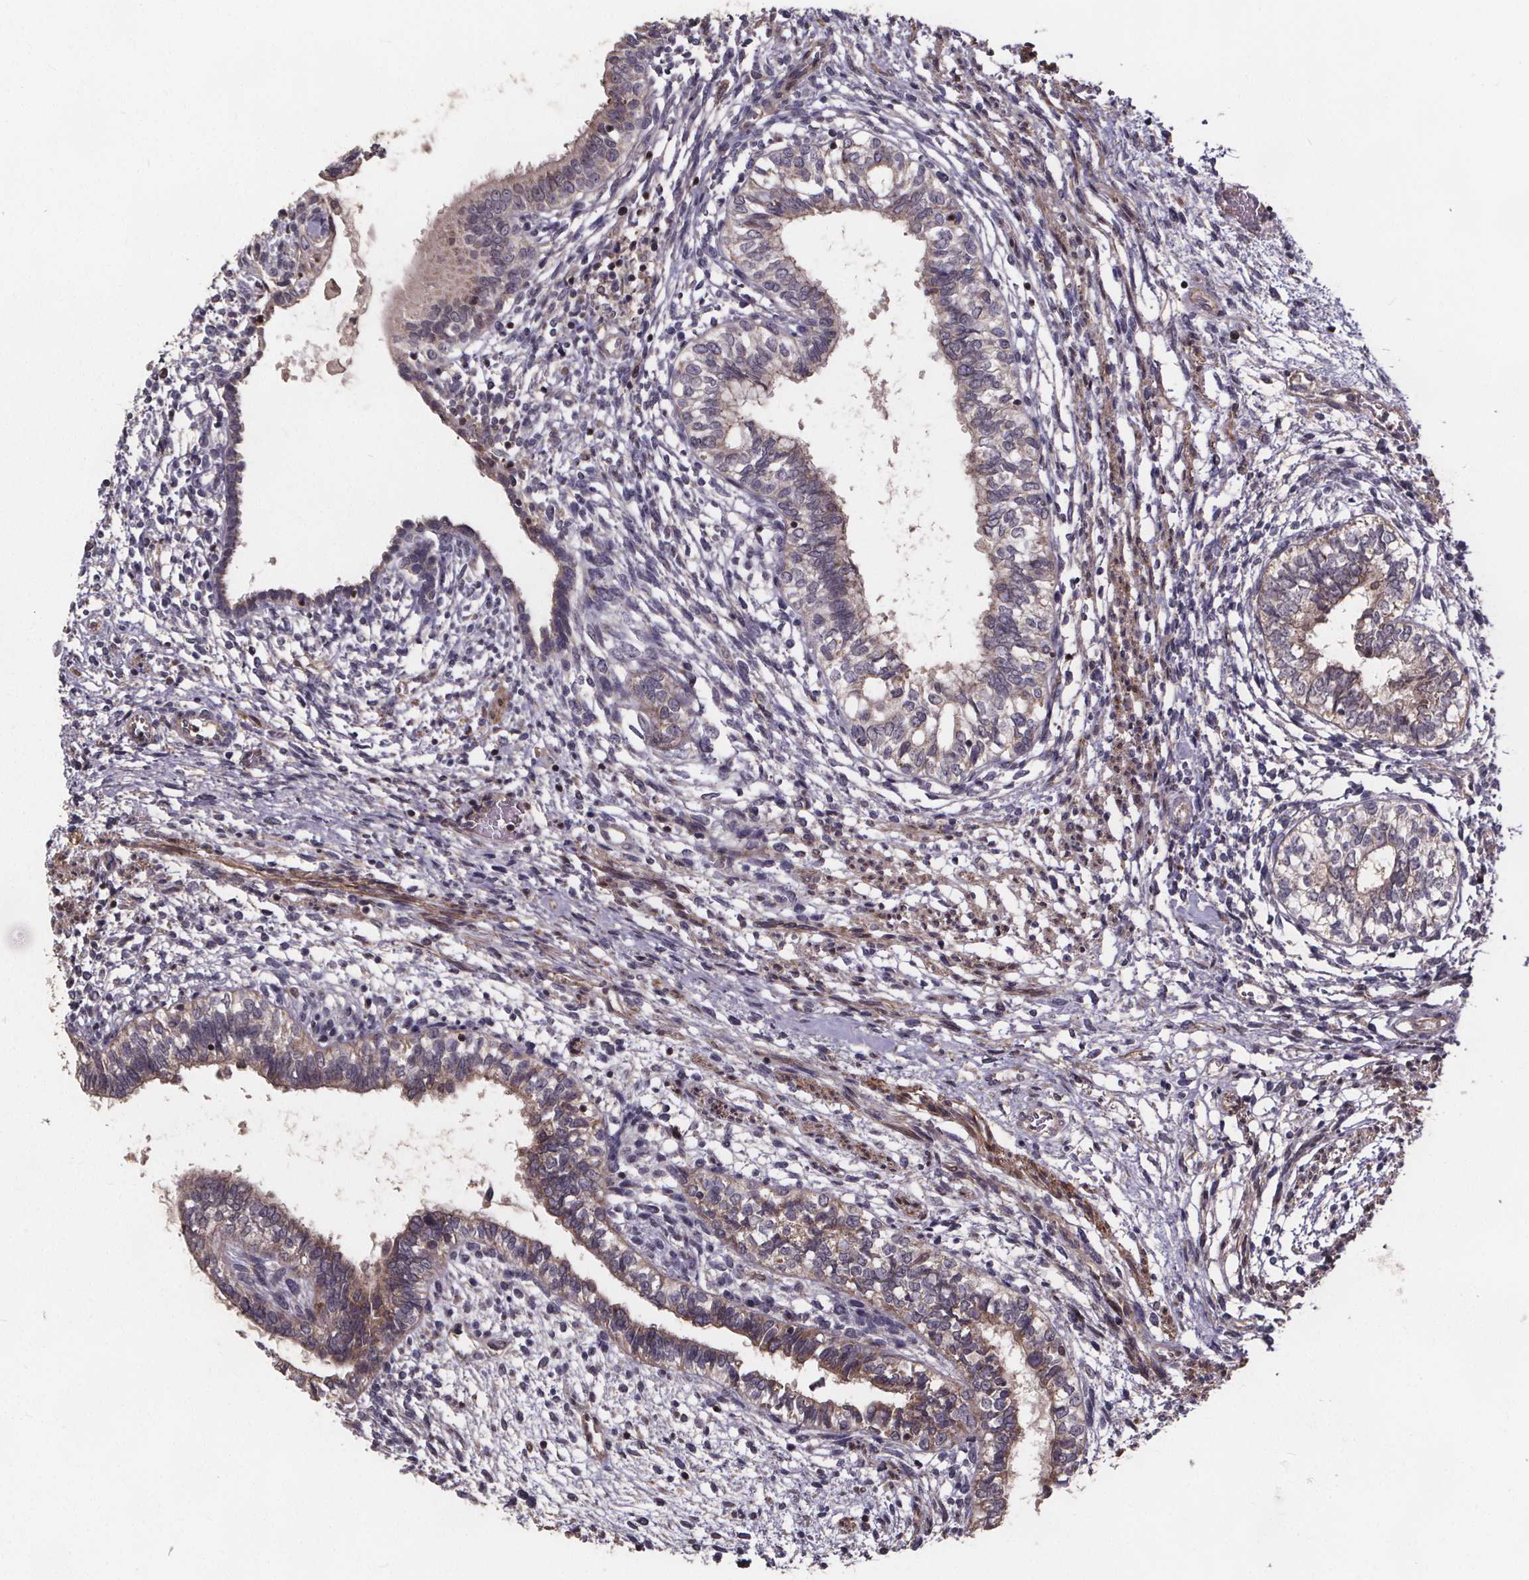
{"staining": {"intensity": "moderate", "quantity": "<25%", "location": "cytoplasmic/membranous"}, "tissue": "testis cancer", "cell_type": "Tumor cells", "image_type": "cancer", "snomed": [{"axis": "morphology", "description": "Carcinoma, Embryonal, NOS"}, {"axis": "topography", "description": "Testis"}], "caption": "Immunohistochemistry (IHC) photomicrograph of human testis embryonal carcinoma stained for a protein (brown), which exhibits low levels of moderate cytoplasmic/membranous positivity in about <25% of tumor cells.", "gene": "YME1L1", "patient": {"sex": "male", "age": 37}}